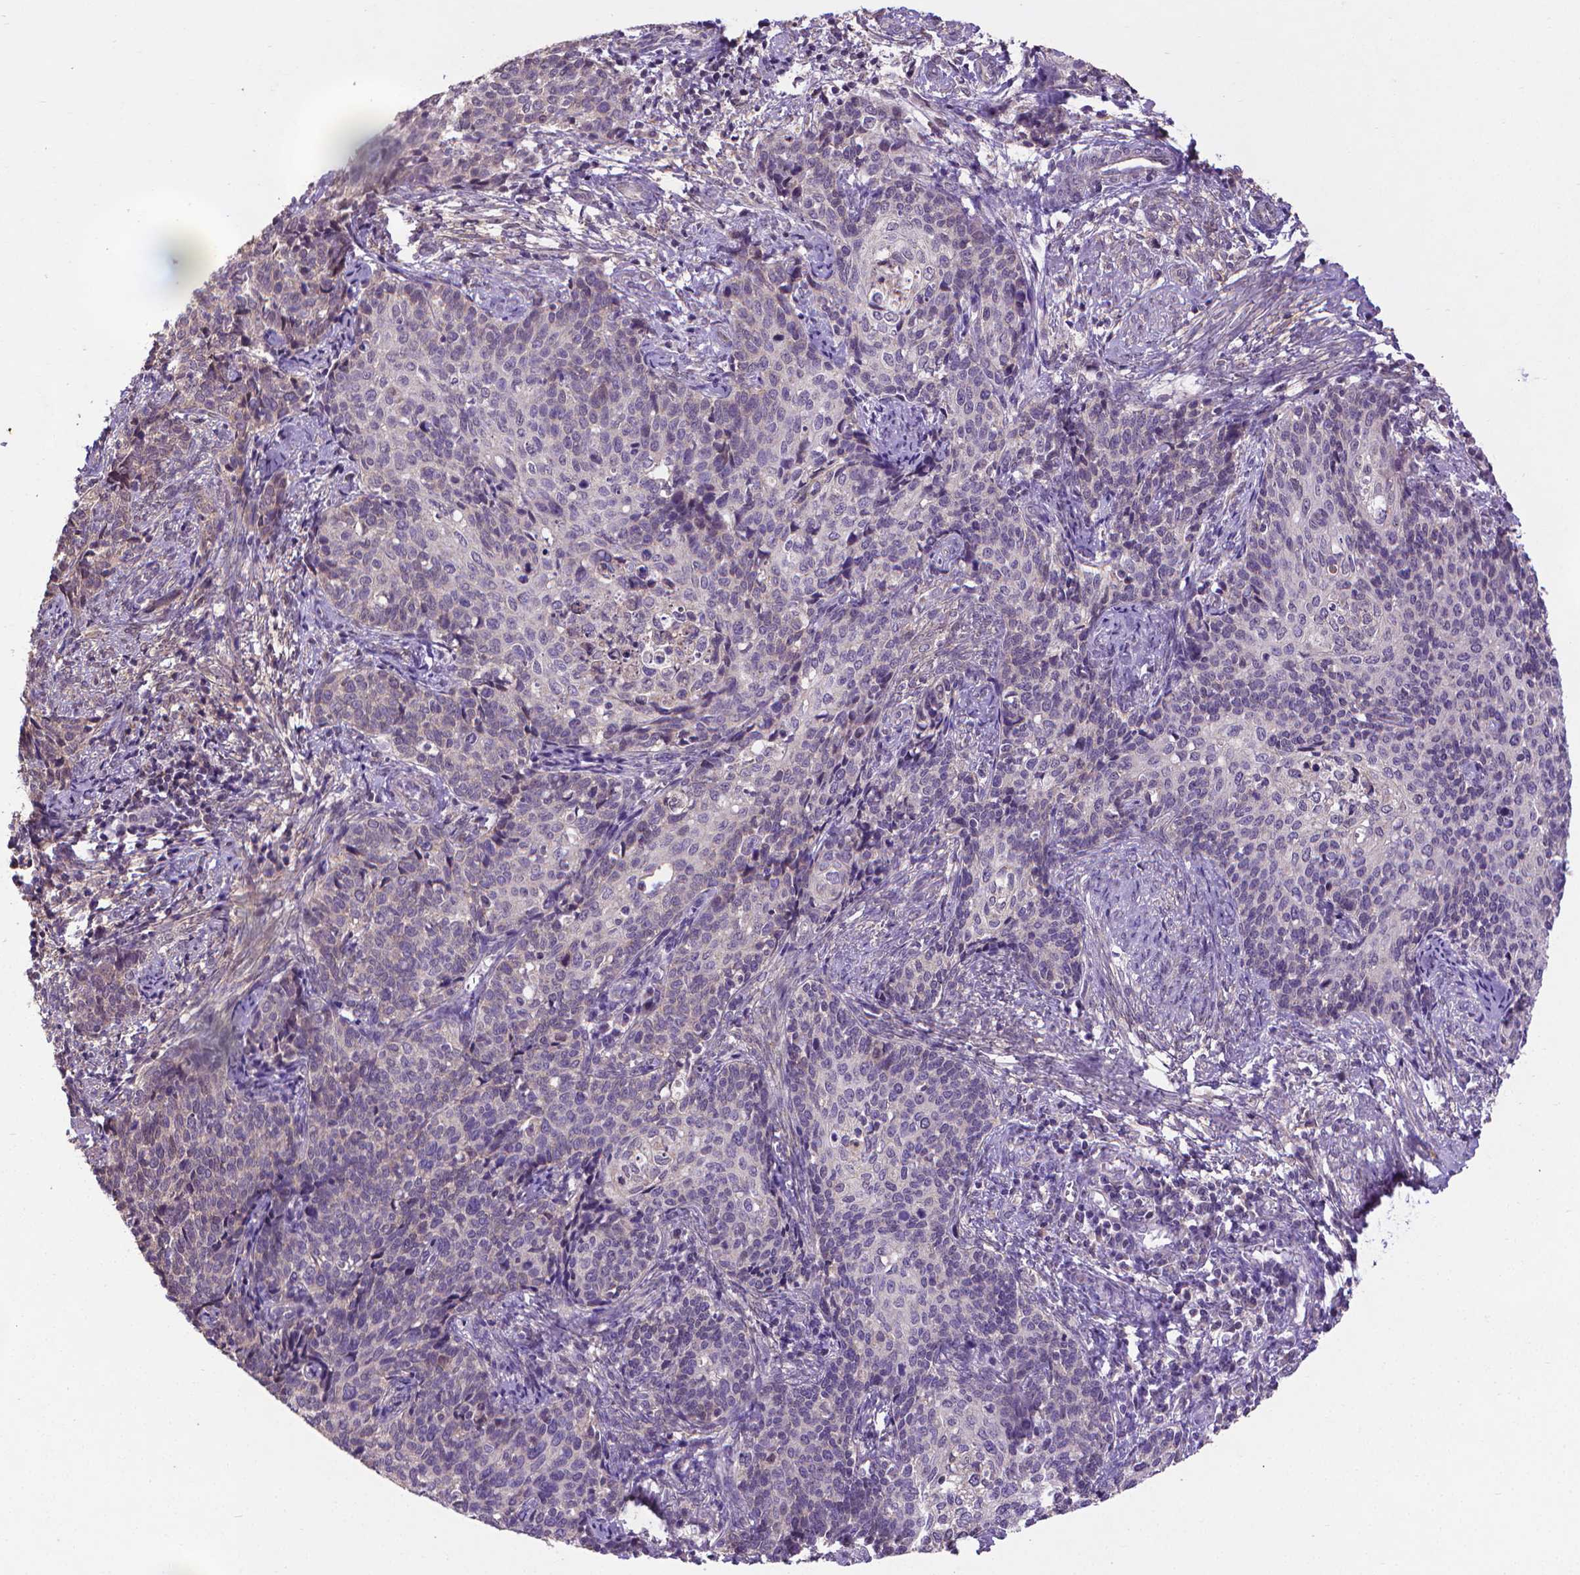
{"staining": {"intensity": "negative", "quantity": "none", "location": "none"}, "tissue": "cervical cancer", "cell_type": "Tumor cells", "image_type": "cancer", "snomed": [{"axis": "morphology", "description": "Squamous cell carcinoma, NOS"}, {"axis": "topography", "description": "Cervix"}], "caption": "Tumor cells are negative for protein expression in human squamous cell carcinoma (cervical).", "gene": "GPR63", "patient": {"sex": "female", "age": 39}}